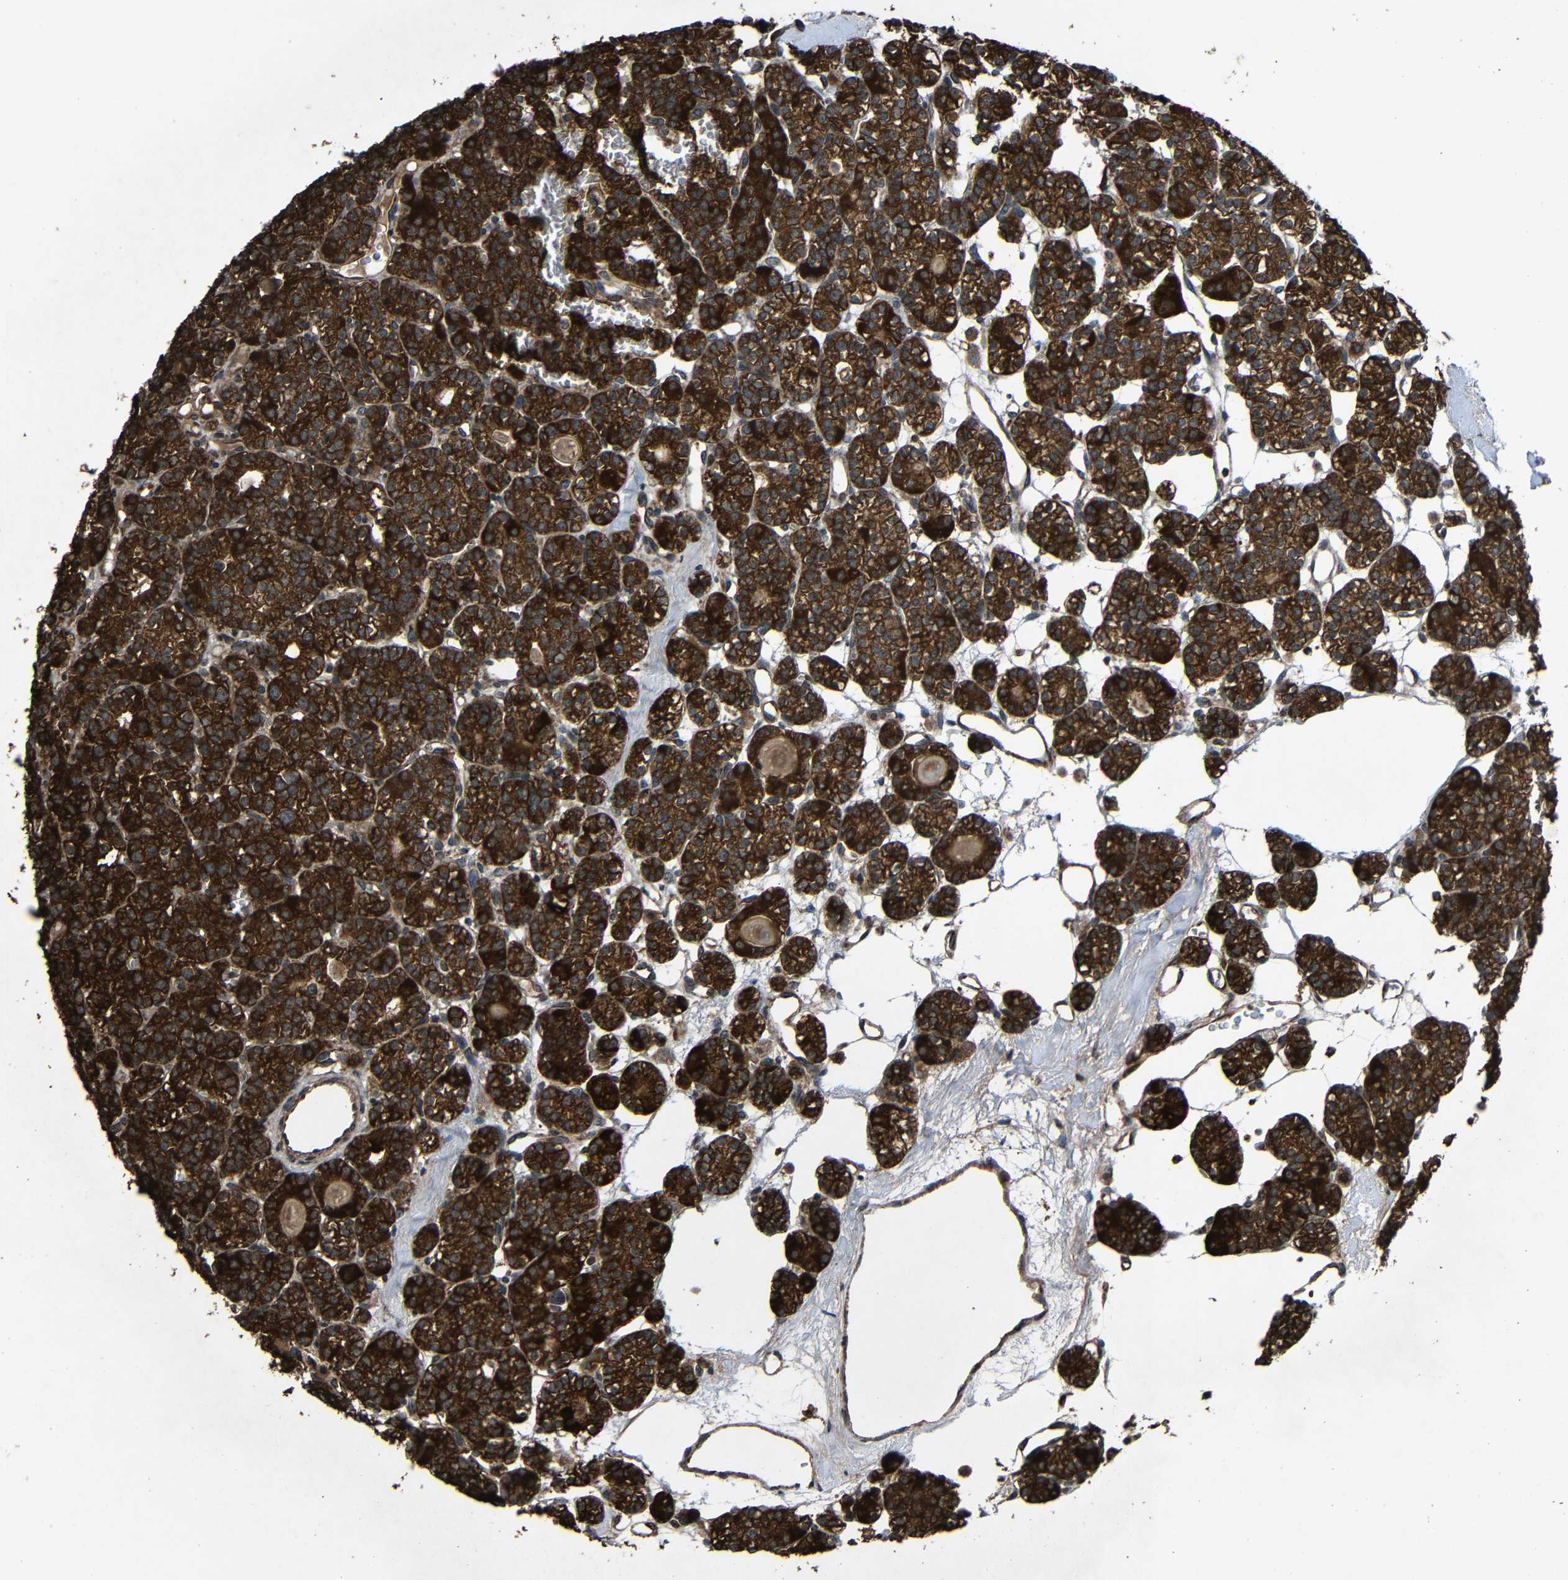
{"staining": {"intensity": "strong", "quantity": ">75%", "location": "cytoplasmic/membranous"}, "tissue": "parathyroid gland", "cell_type": "Glandular cells", "image_type": "normal", "snomed": [{"axis": "morphology", "description": "Normal tissue, NOS"}, {"axis": "topography", "description": "Parathyroid gland"}], "caption": "This image reveals benign parathyroid gland stained with immunohistochemistry to label a protein in brown. The cytoplasmic/membranous of glandular cells show strong positivity for the protein. Nuclei are counter-stained blue.", "gene": "C1GALT1", "patient": {"sex": "female", "age": 64}}